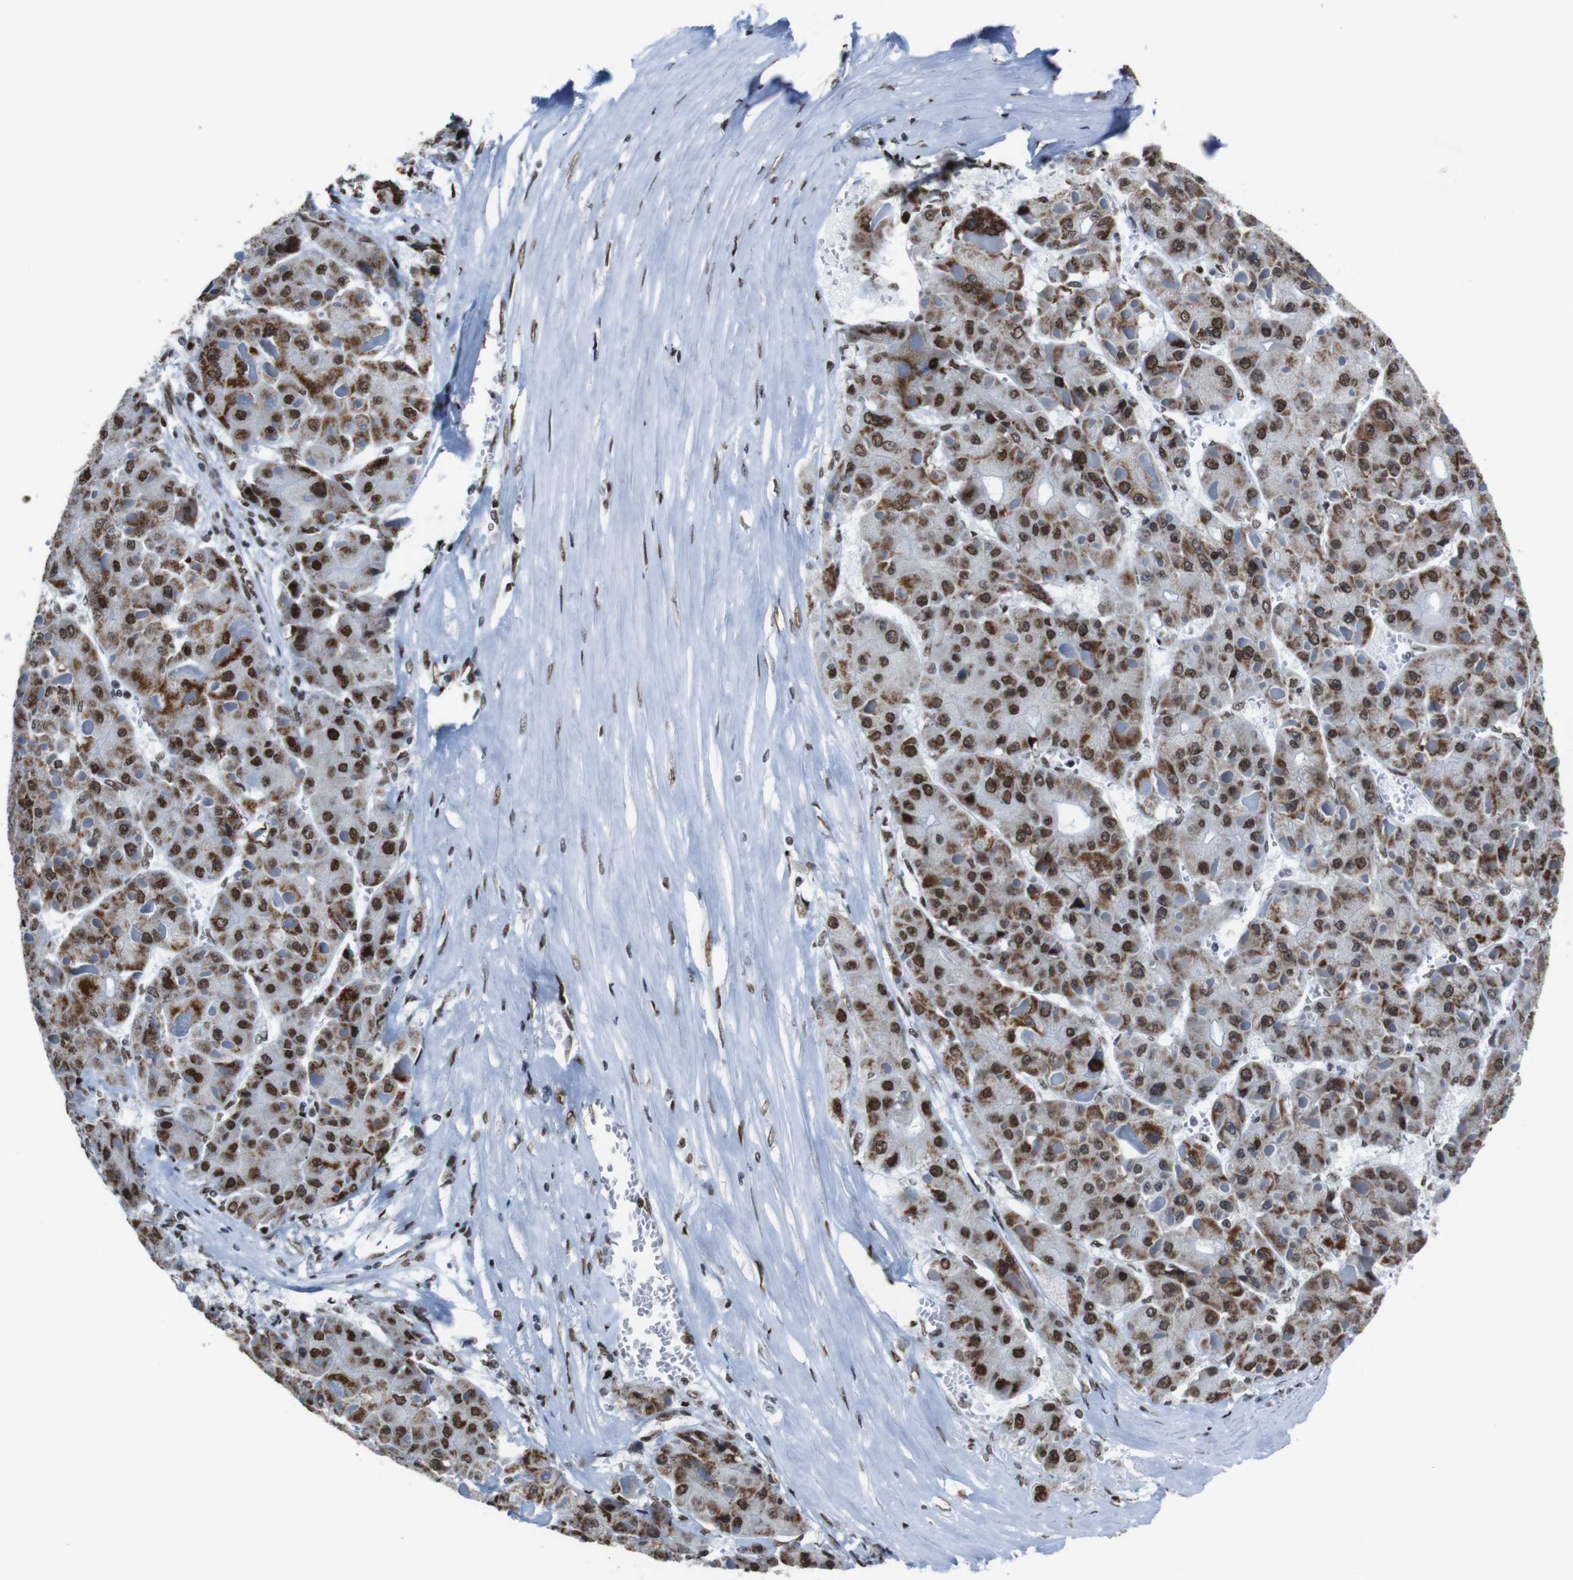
{"staining": {"intensity": "strong", "quantity": ">75%", "location": "cytoplasmic/membranous,nuclear"}, "tissue": "liver cancer", "cell_type": "Tumor cells", "image_type": "cancer", "snomed": [{"axis": "morphology", "description": "Carcinoma, Hepatocellular, NOS"}, {"axis": "topography", "description": "Liver"}], "caption": "A high amount of strong cytoplasmic/membranous and nuclear positivity is seen in about >75% of tumor cells in liver cancer tissue. The staining was performed using DAB (3,3'-diaminobenzidine), with brown indicating positive protein expression. Nuclei are stained blue with hematoxylin.", "gene": "ROMO1", "patient": {"sex": "female", "age": 73}}